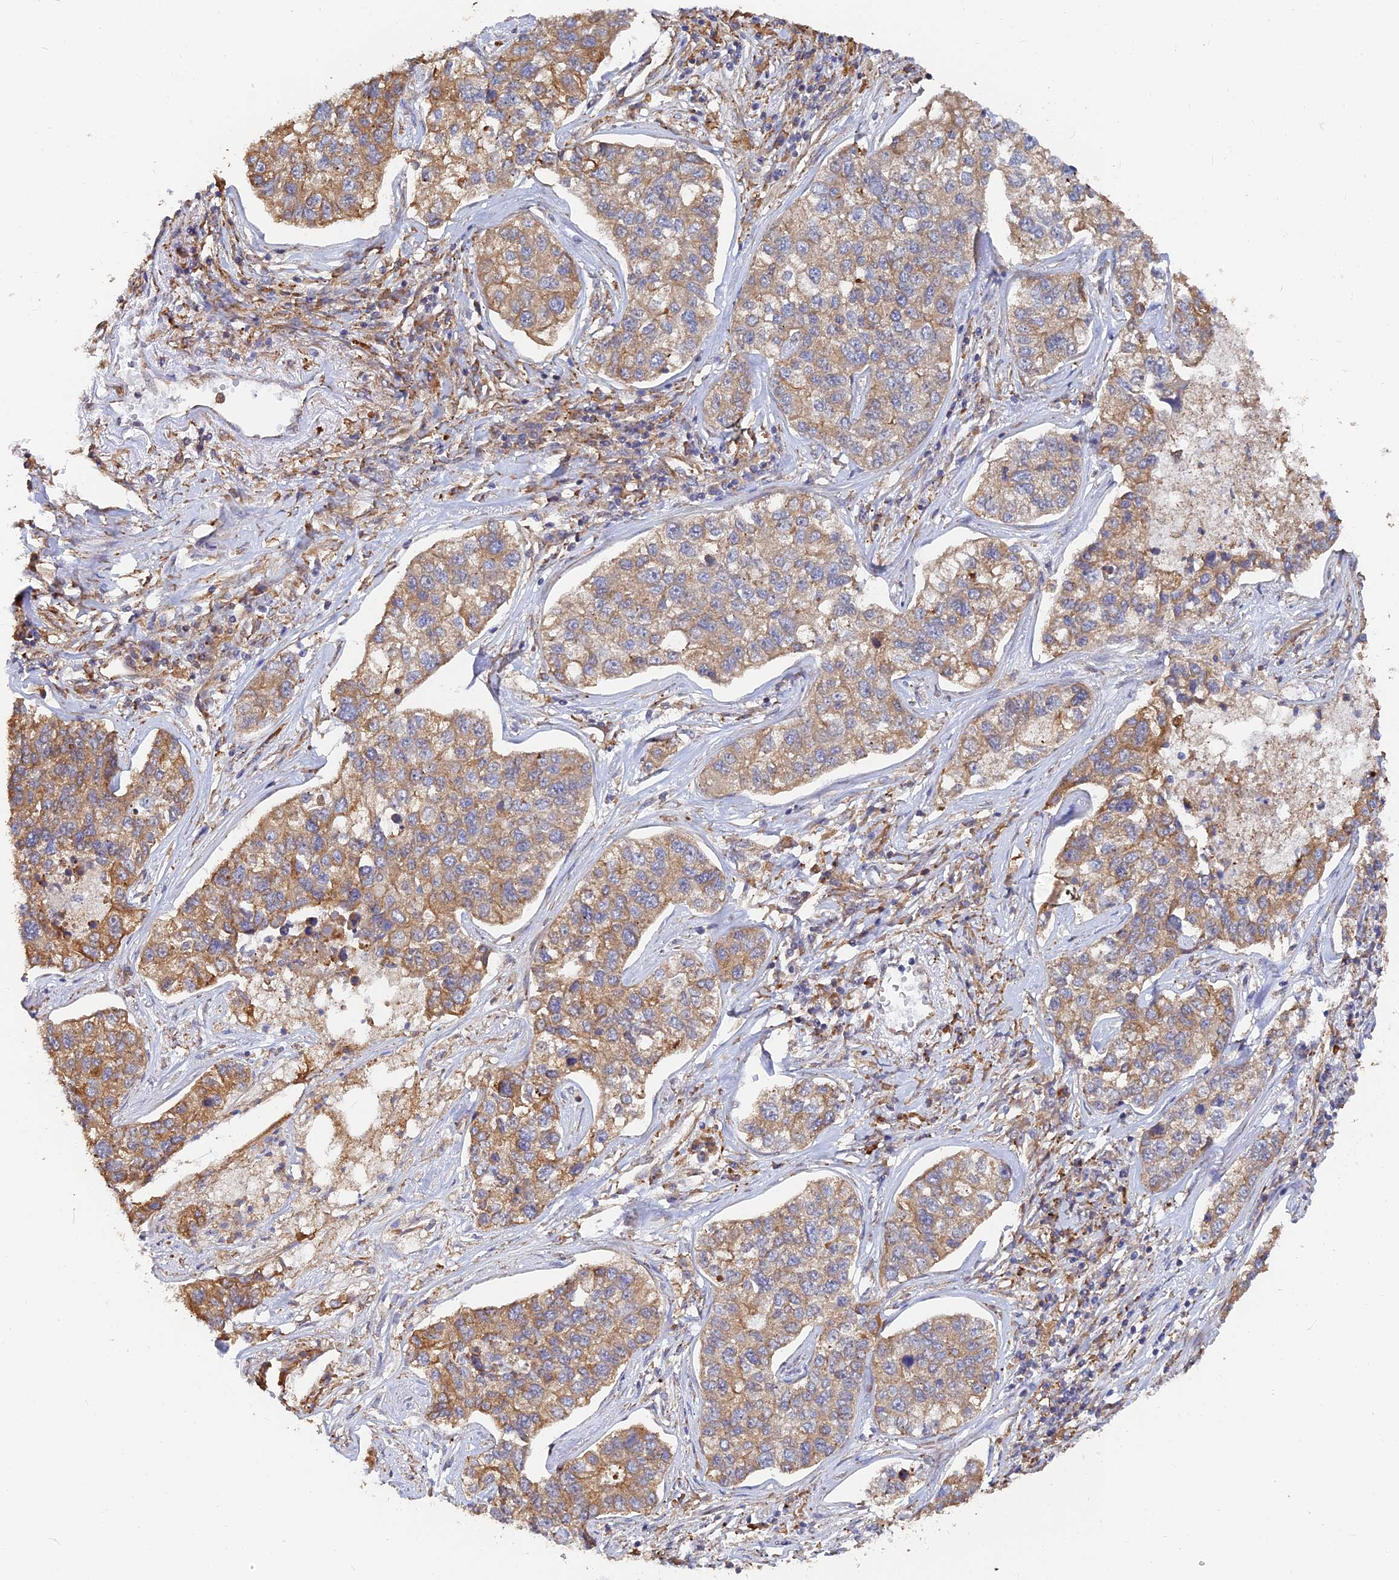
{"staining": {"intensity": "moderate", "quantity": "25%-75%", "location": "cytoplasmic/membranous"}, "tissue": "lung cancer", "cell_type": "Tumor cells", "image_type": "cancer", "snomed": [{"axis": "morphology", "description": "Adenocarcinoma, NOS"}, {"axis": "topography", "description": "Lung"}], "caption": "Lung adenocarcinoma was stained to show a protein in brown. There is medium levels of moderate cytoplasmic/membranous positivity in about 25%-75% of tumor cells.", "gene": "WBP11", "patient": {"sex": "male", "age": 49}}